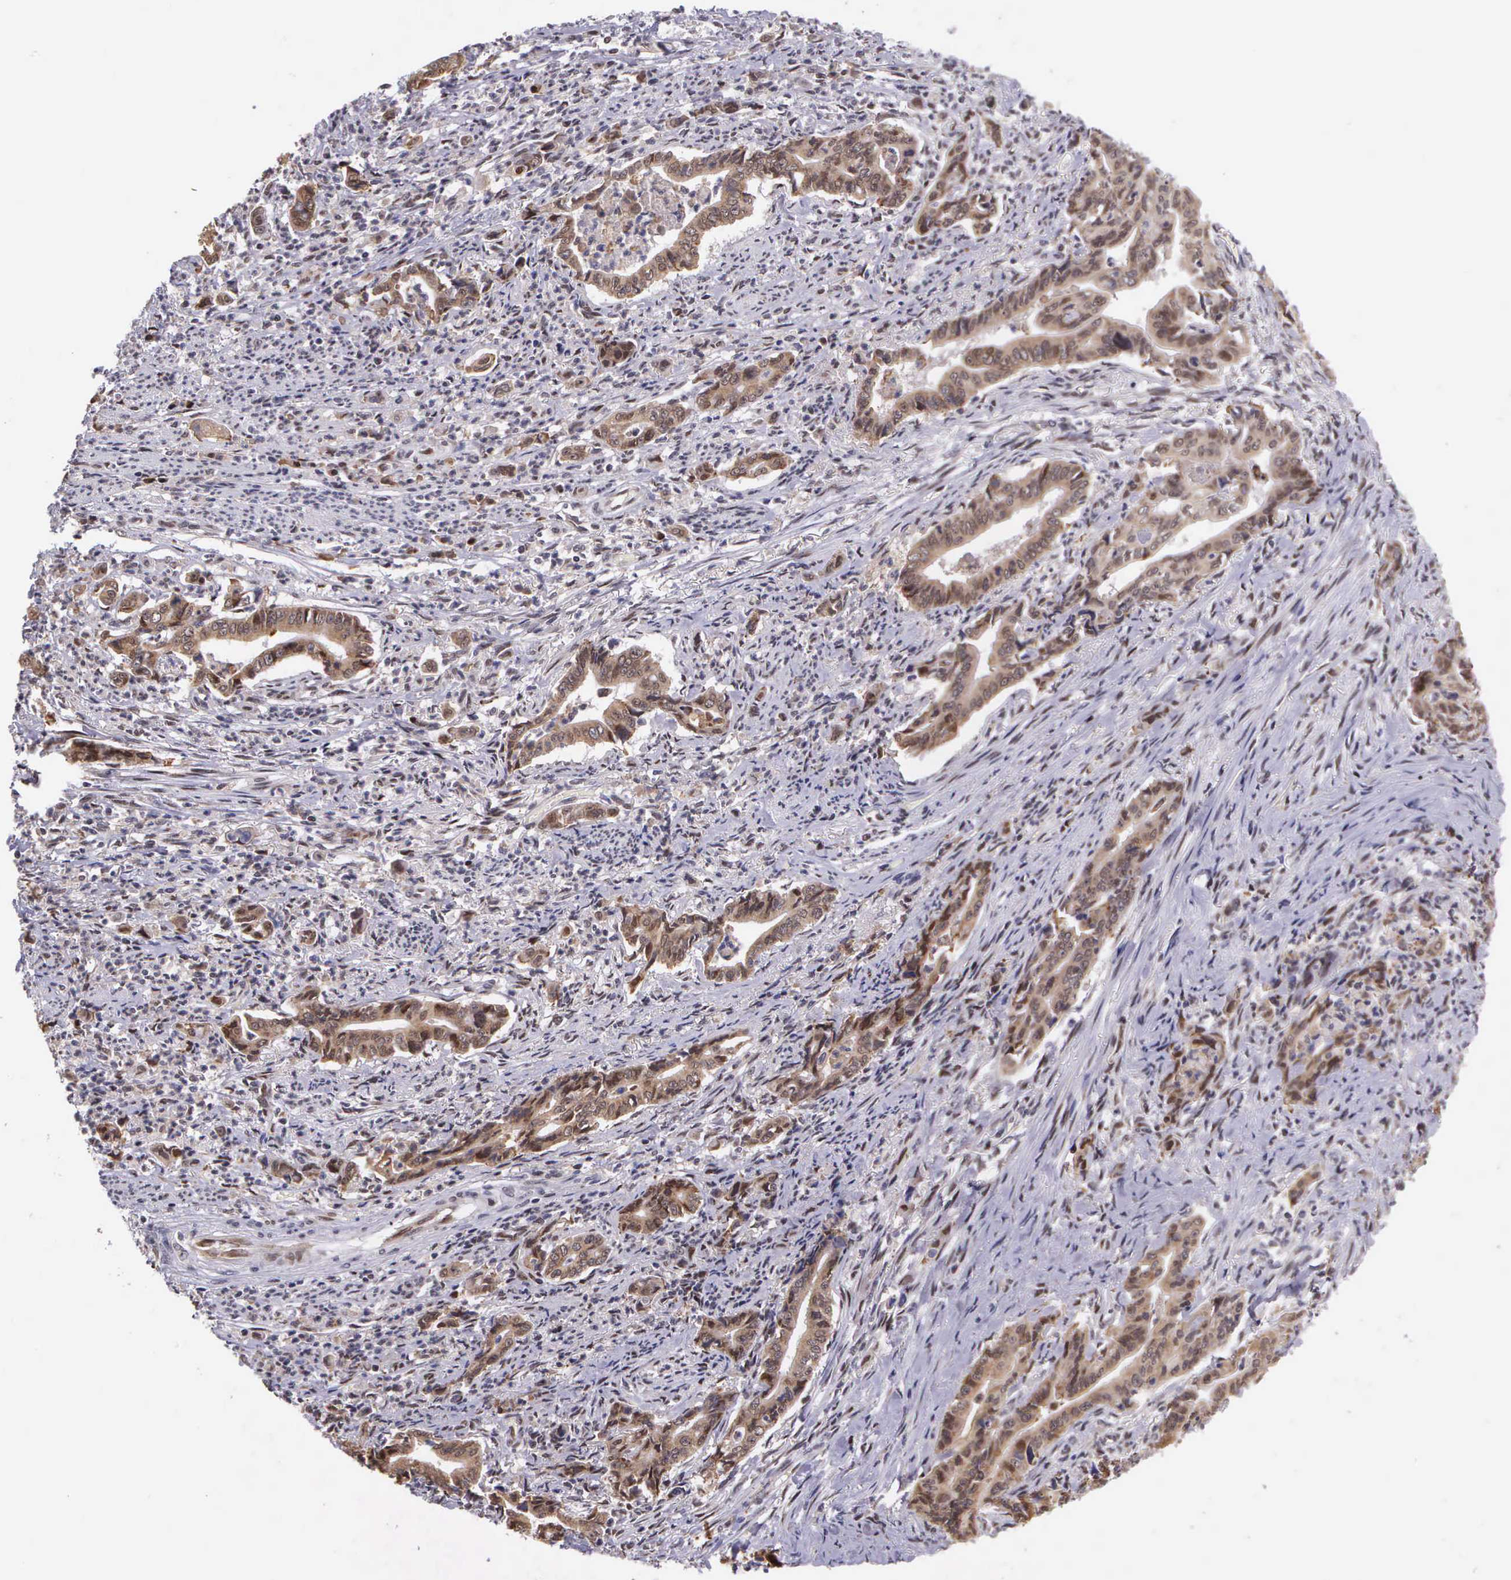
{"staining": {"intensity": "moderate", "quantity": ">75%", "location": "cytoplasmic/membranous"}, "tissue": "stomach cancer", "cell_type": "Tumor cells", "image_type": "cancer", "snomed": [{"axis": "morphology", "description": "Adenocarcinoma, NOS"}, {"axis": "topography", "description": "Stomach"}], "caption": "Adenocarcinoma (stomach) stained for a protein (brown) exhibits moderate cytoplasmic/membranous positive staining in about >75% of tumor cells.", "gene": "SLC25A21", "patient": {"sex": "female", "age": 76}}